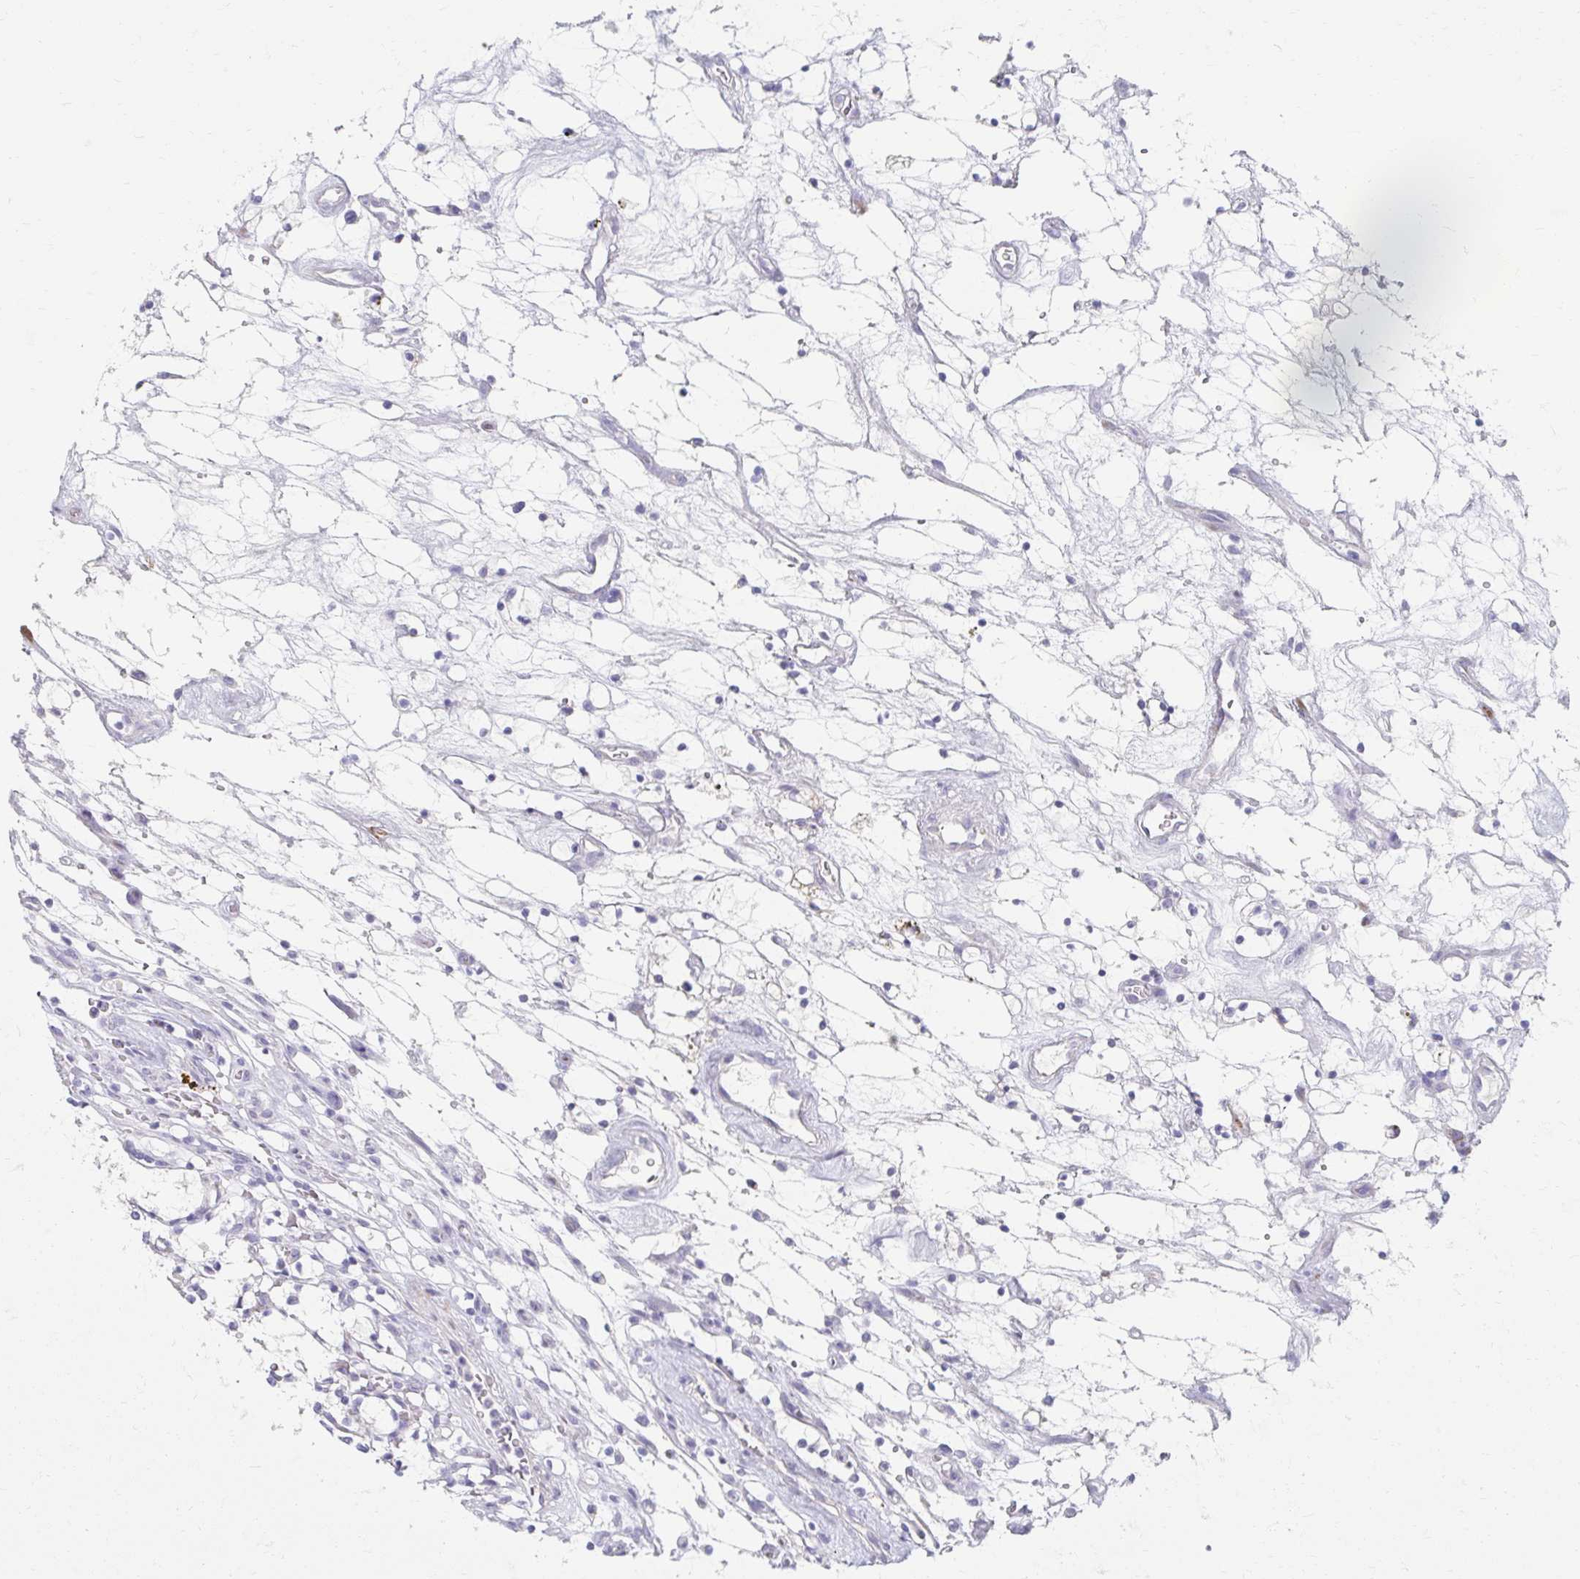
{"staining": {"intensity": "negative", "quantity": "none", "location": "none"}, "tissue": "renal cancer", "cell_type": "Tumor cells", "image_type": "cancer", "snomed": [{"axis": "morphology", "description": "Adenocarcinoma, NOS"}, {"axis": "topography", "description": "Kidney"}], "caption": "A high-resolution image shows immunohistochemistry (IHC) staining of renal cancer, which demonstrates no significant staining in tumor cells.", "gene": "MYLK2", "patient": {"sex": "female", "age": 69}}